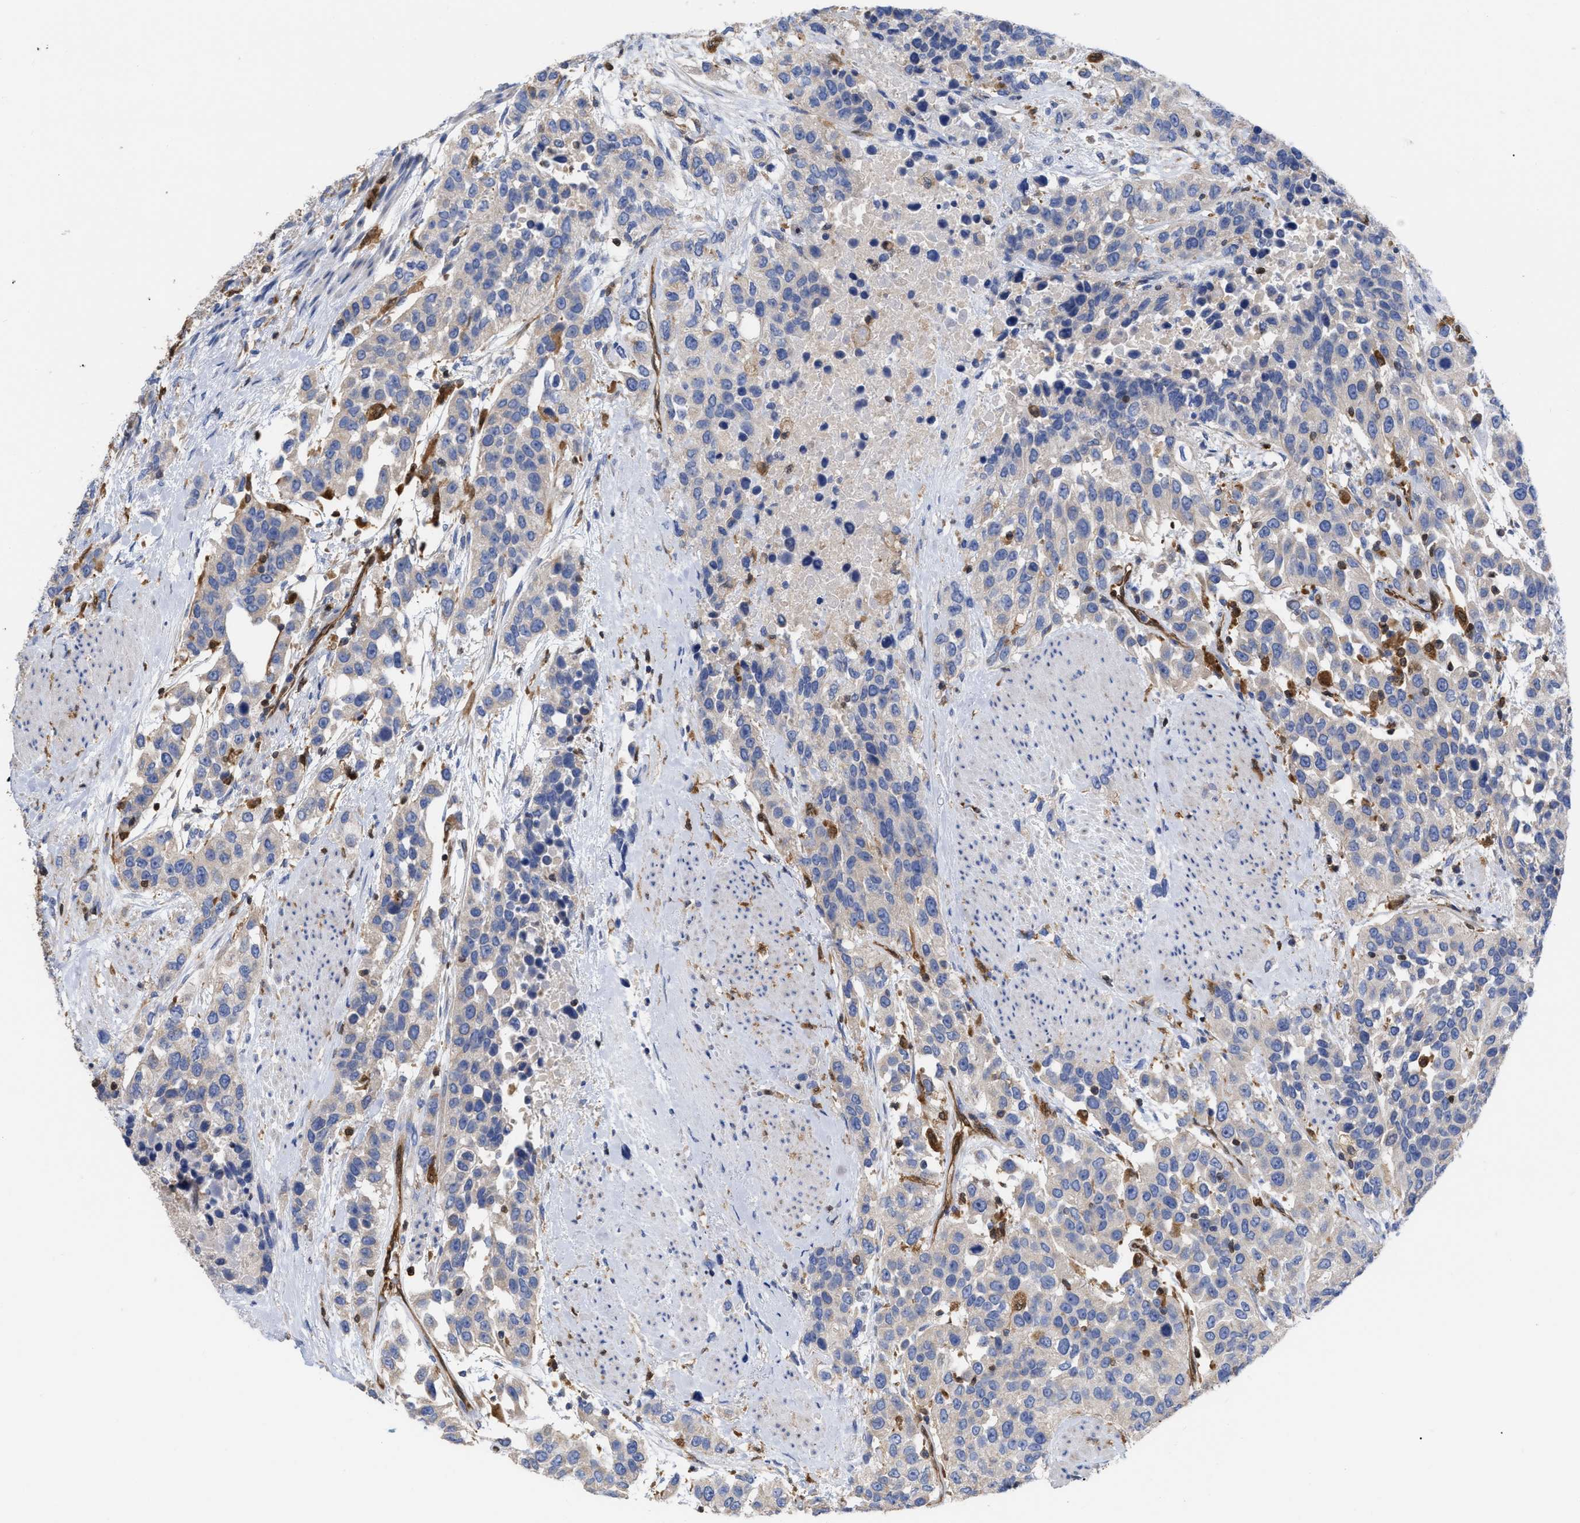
{"staining": {"intensity": "negative", "quantity": "none", "location": "none"}, "tissue": "urothelial cancer", "cell_type": "Tumor cells", "image_type": "cancer", "snomed": [{"axis": "morphology", "description": "Urothelial carcinoma, High grade"}, {"axis": "topography", "description": "Urinary bladder"}], "caption": "A high-resolution photomicrograph shows IHC staining of high-grade urothelial carcinoma, which exhibits no significant staining in tumor cells.", "gene": "GIMAP4", "patient": {"sex": "female", "age": 80}}